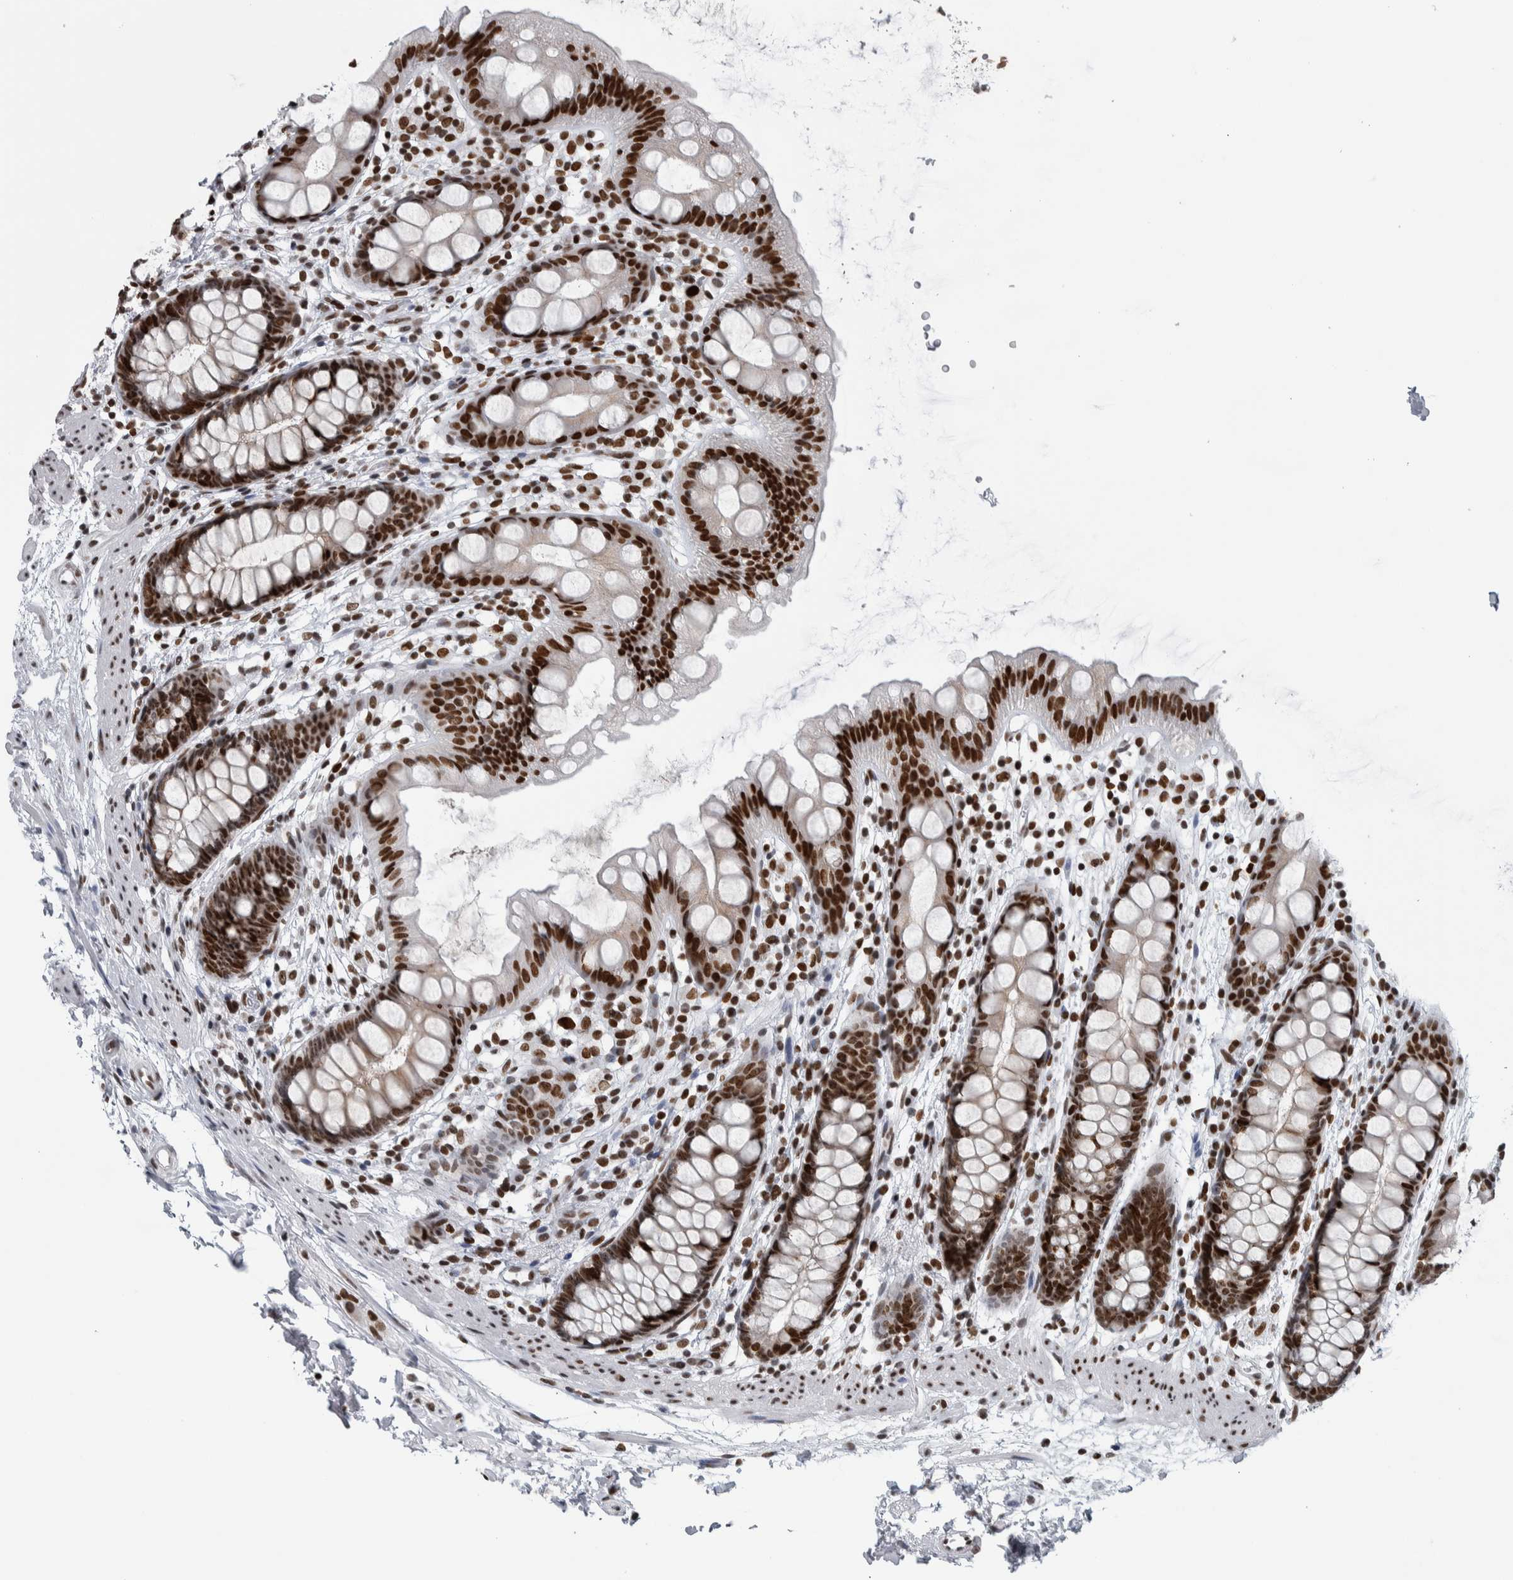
{"staining": {"intensity": "strong", "quantity": ">75%", "location": "nuclear"}, "tissue": "rectum", "cell_type": "Glandular cells", "image_type": "normal", "snomed": [{"axis": "morphology", "description": "Normal tissue, NOS"}, {"axis": "topography", "description": "Rectum"}], "caption": "DAB immunohistochemical staining of unremarkable human rectum displays strong nuclear protein expression in about >75% of glandular cells. (IHC, brightfield microscopy, high magnification).", "gene": "TOP2B", "patient": {"sex": "female", "age": 65}}